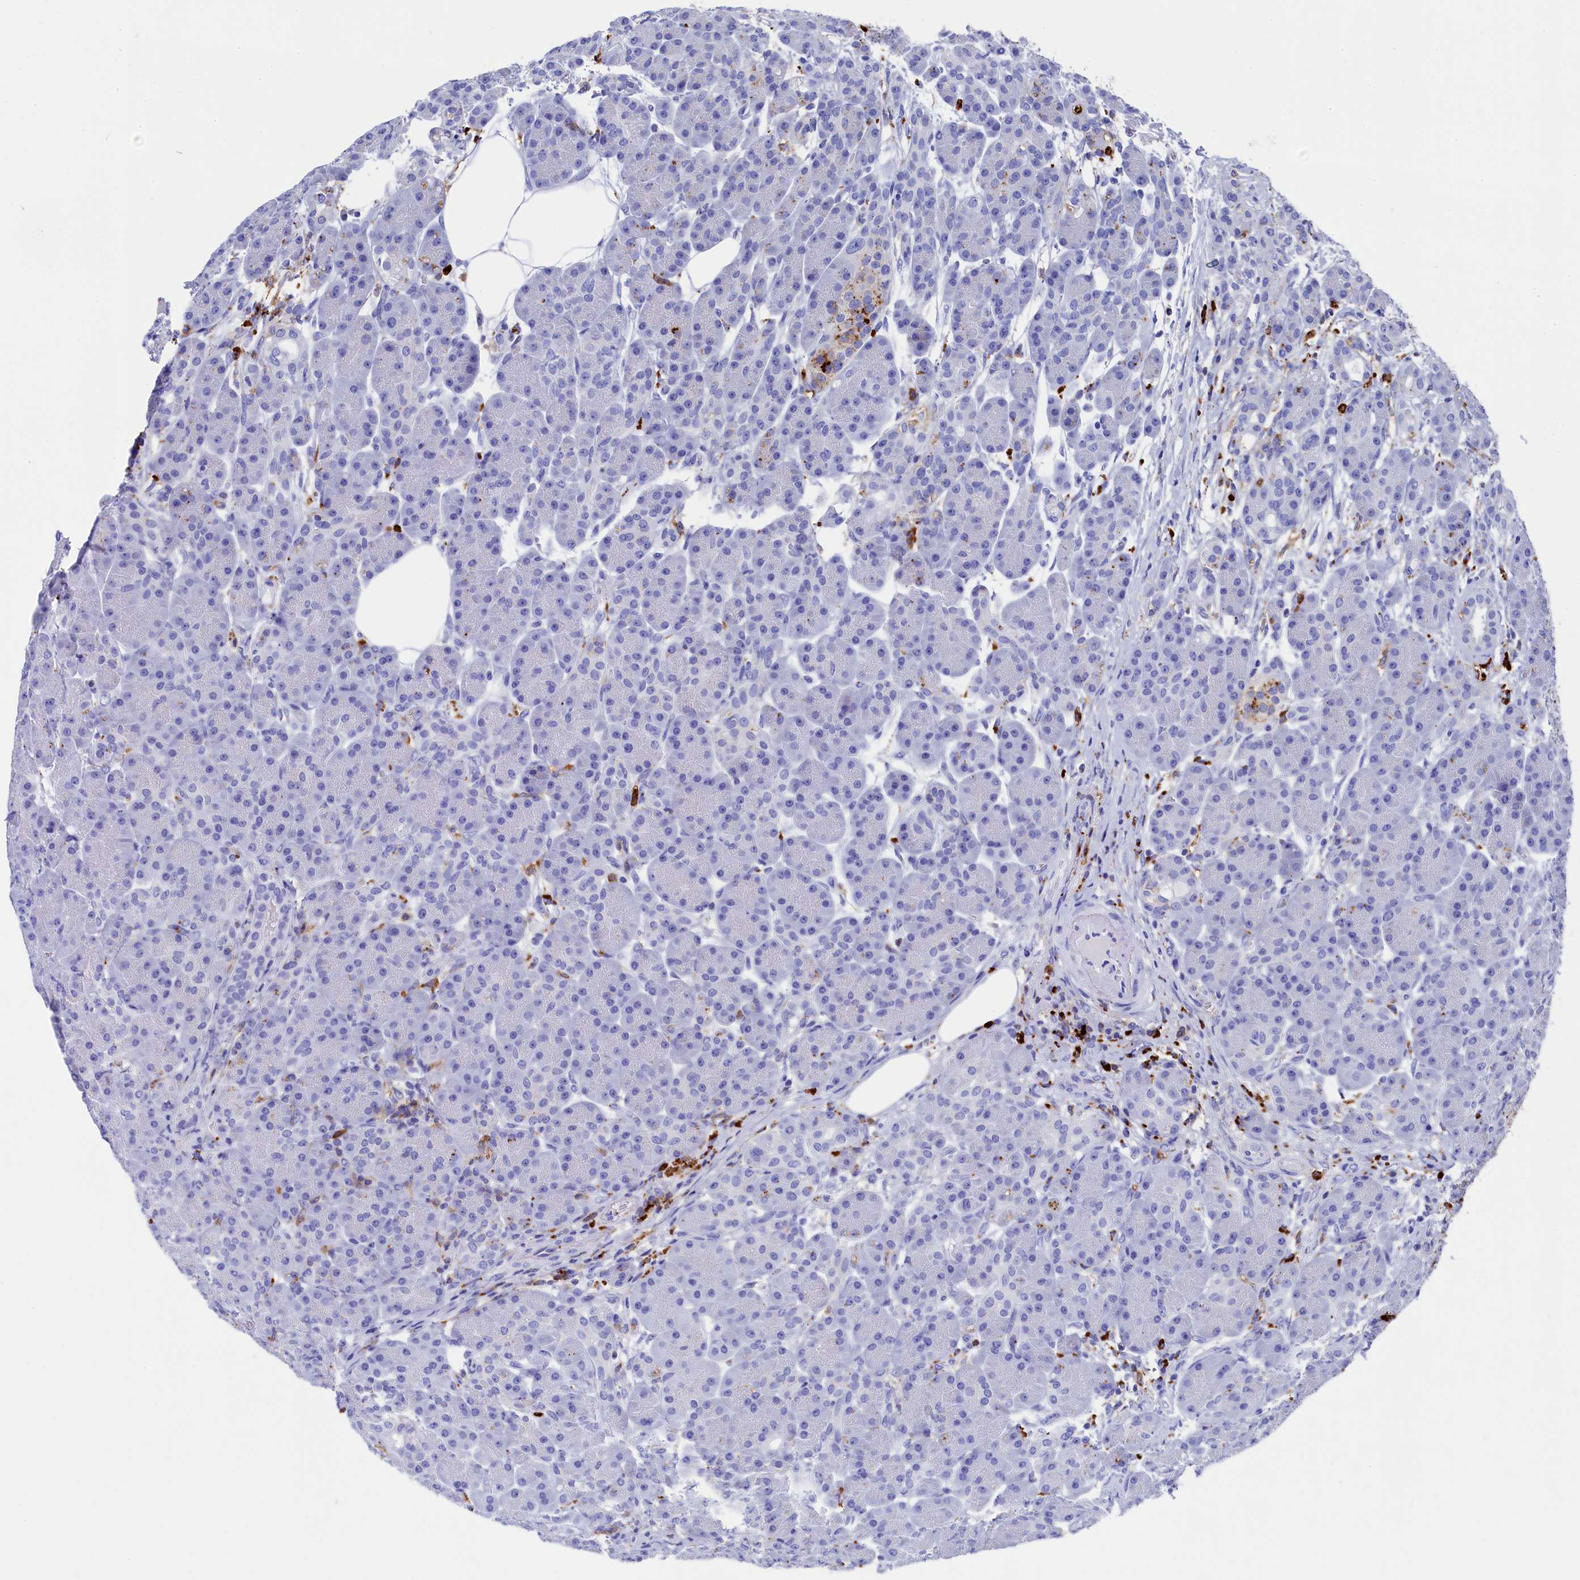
{"staining": {"intensity": "moderate", "quantity": "<25%", "location": "cytoplasmic/membranous"}, "tissue": "pancreas", "cell_type": "Exocrine glandular cells", "image_type": "normal", "snomed": [{"axis": "morphology", "description": "Normal tissue, NOS"}, {"axis": "topography", "description": "Pancreas"}], "caption": "IHC of benign human pancreas reveals low levels of moderate cytoplasmic/membranous expression in approximately <25% of exocrine glandular cells.", "gene": "PLAC8", "patient": {"sex": "male", "age": 63}}